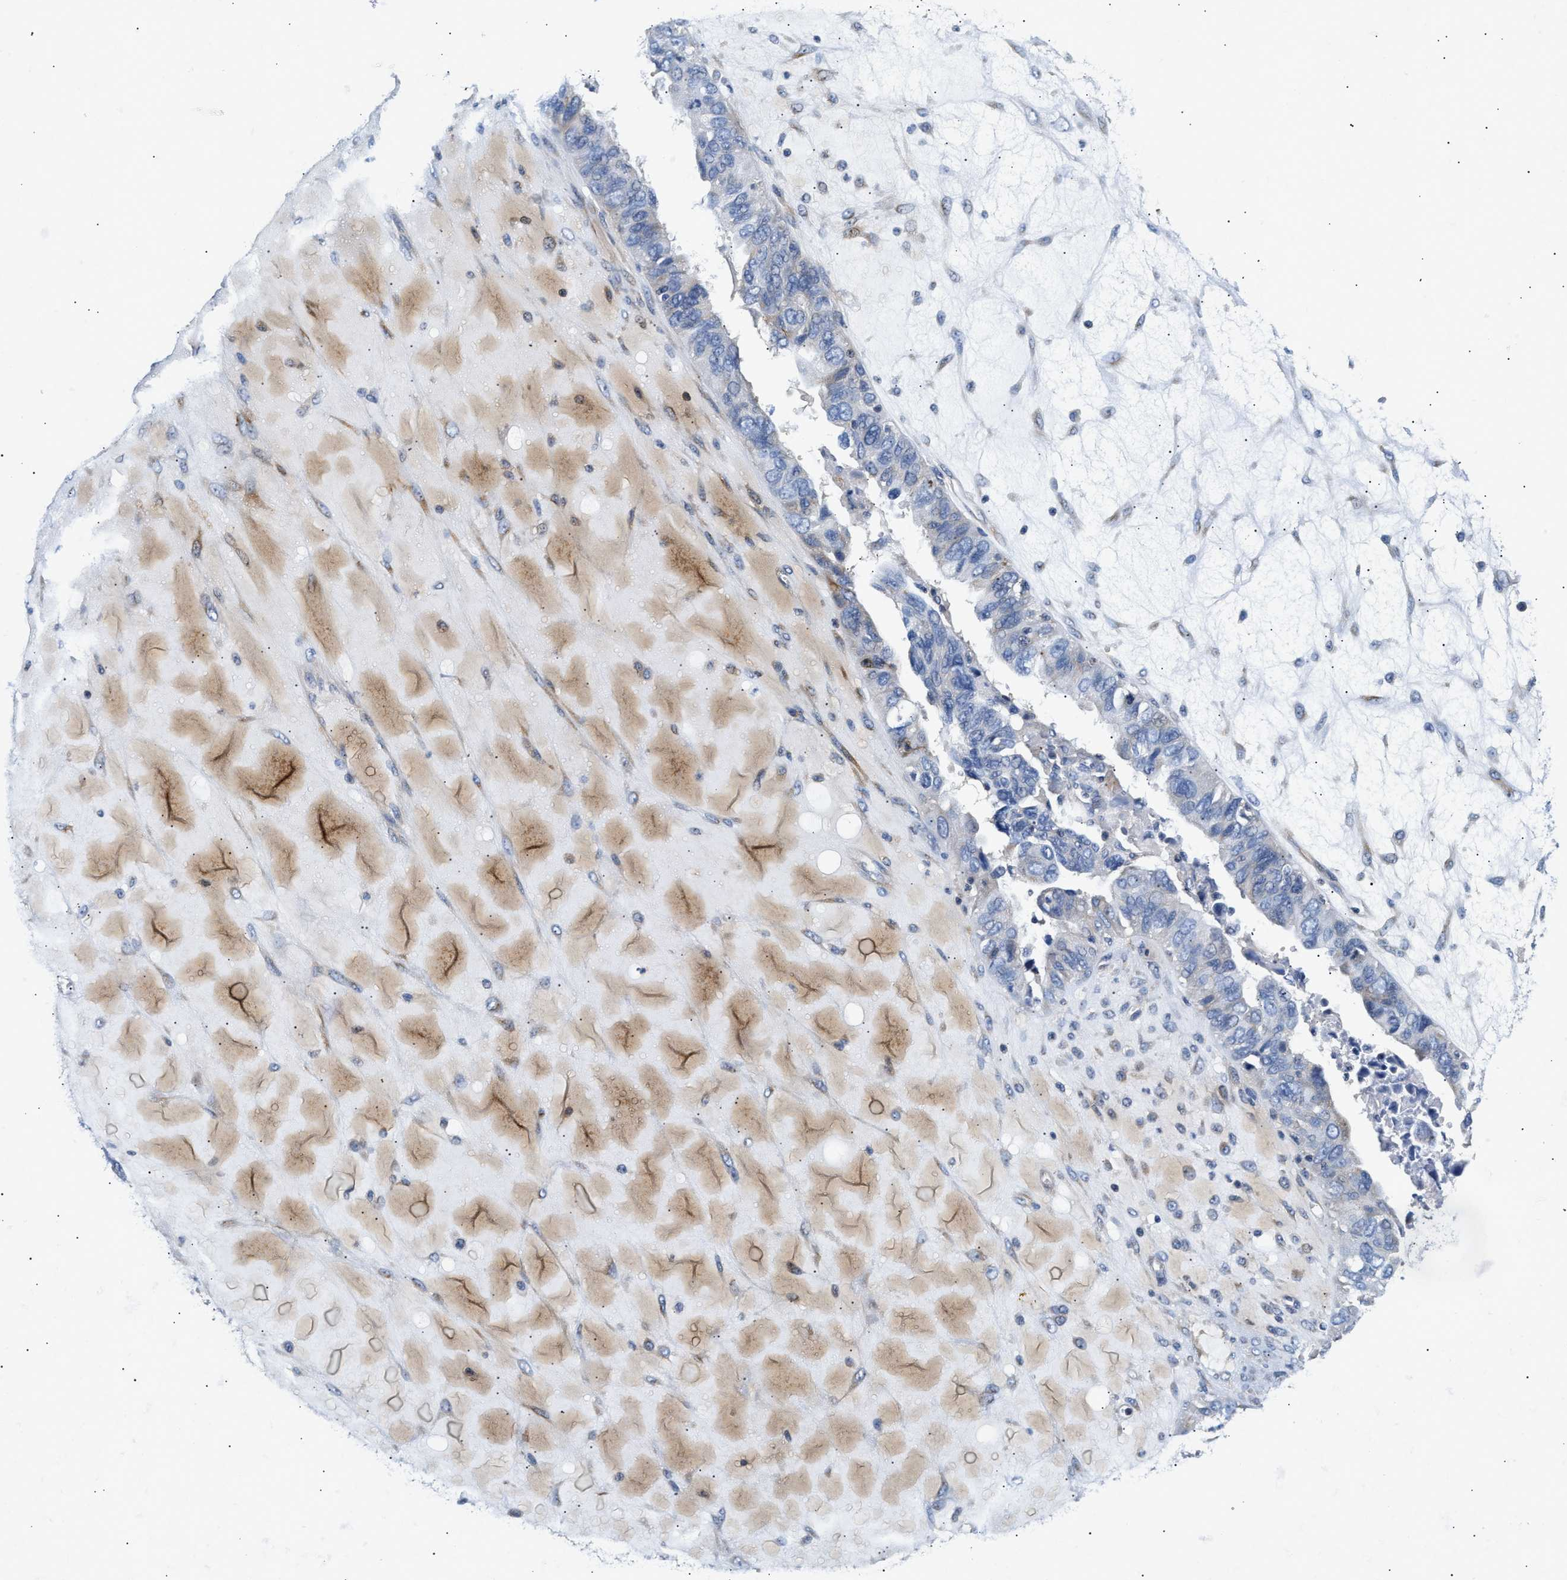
{"staining": {"intensity": "negative", "quantity": "none", "location": "none"}, "tissue": "ovarian cancer", "cell_type": "Tumor cells", "image_type": "cancer", "snomed": [{"axis": "morphology", "description": "Cystadenocarcinoma, serous, NOS"}, {"axis": "topography", "description": "Ovary"}], "caption": "Ovarian serous cystadenocarcinoma was stained to show a protein in brown. There is no significant staining in tumor cells.", "gene": "IL17RC", "patient": {"sex": "female", "age": 79}}